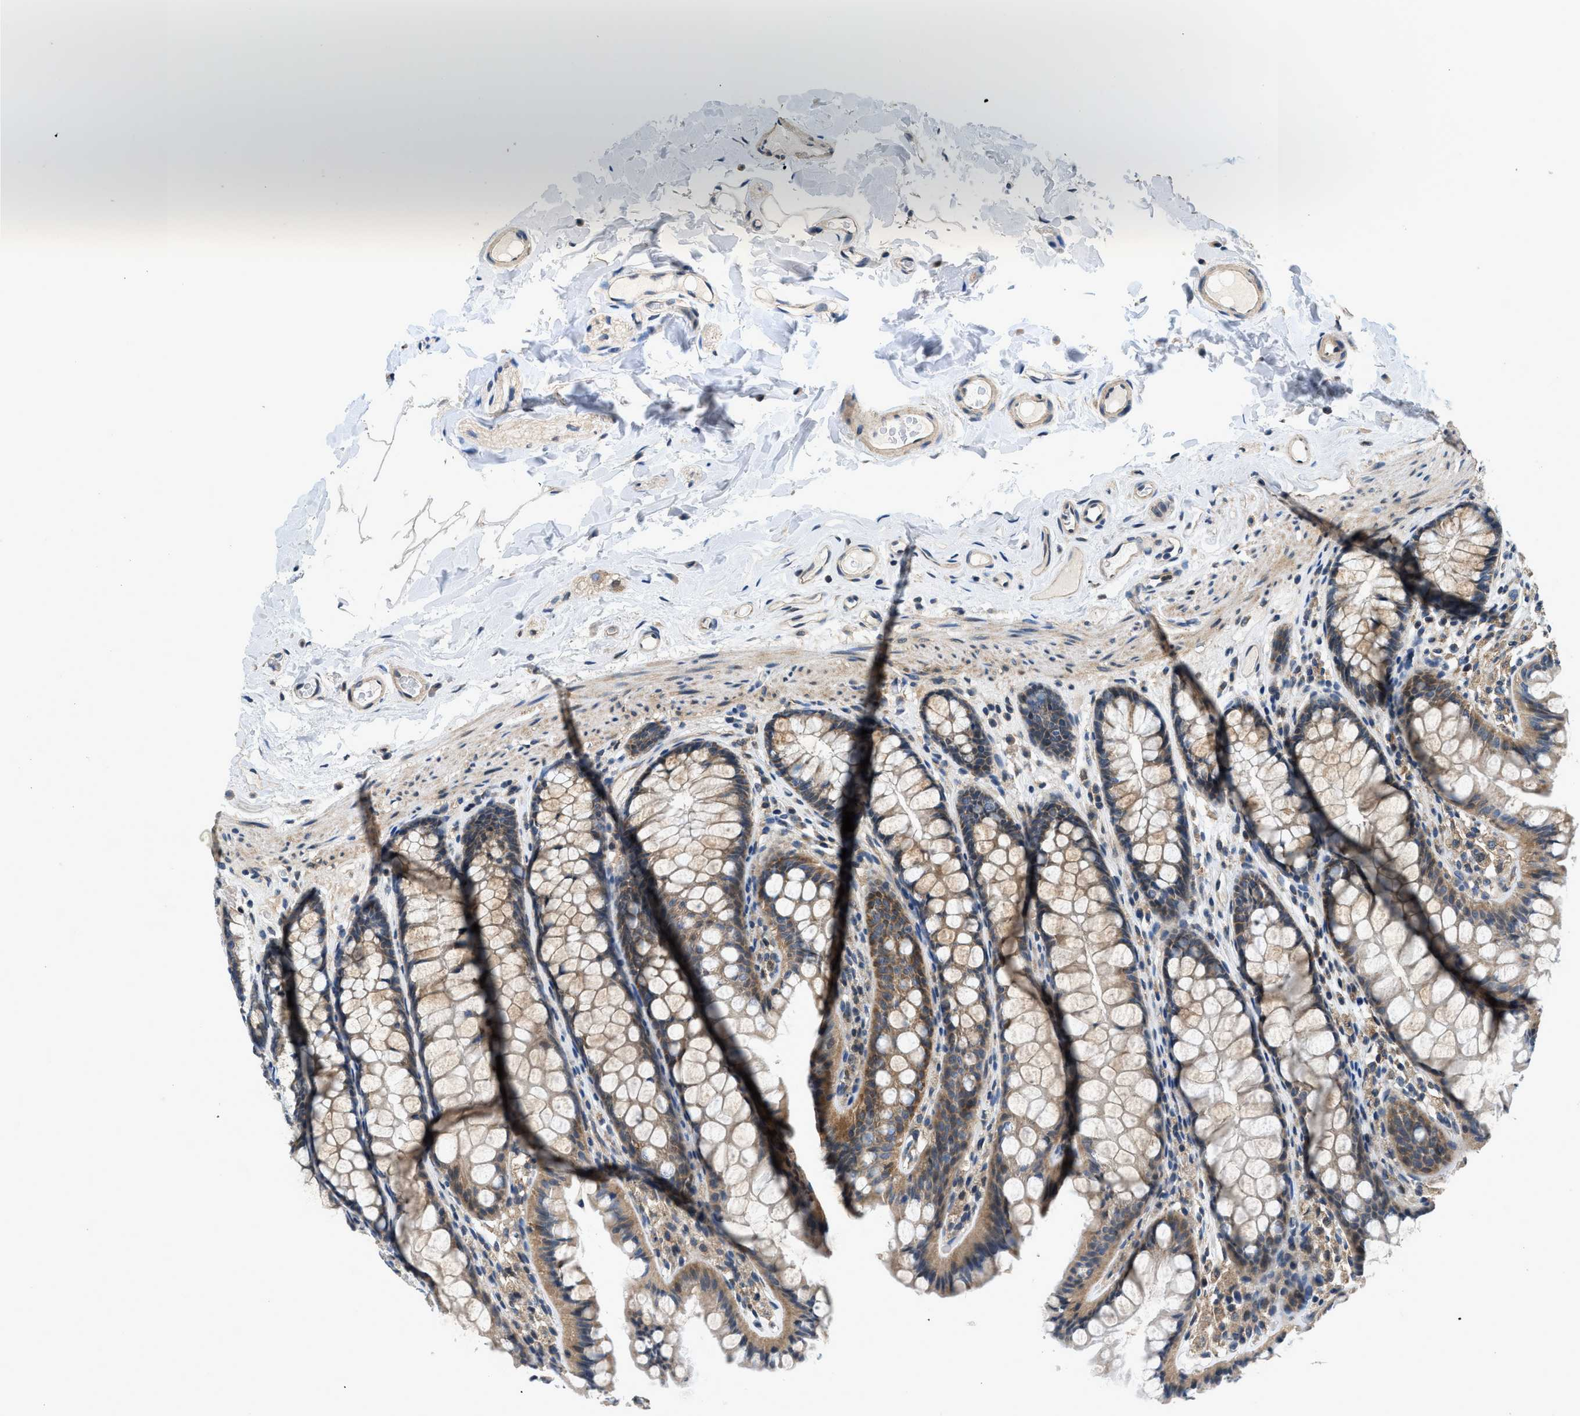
{"staining": {"intensity": "weak", "quantity": "25%-75%", "location": "cytoplasmic/membranous"}, "tissue": "colon", "cell_type": "Endothelial cells", "image_type": "normal", "snomed": [{"axis": "morphology", "description": "Normal tissue, NOS"}, {"axis": "topography", "description": "Colon"}], "caption": "Benign colon exhibits weak cytoplasmic/membranous positivity in about 25%-75% of endothelial cells.", "gene": "SSH2", "patient": {"sex": "female", "age": 55}}